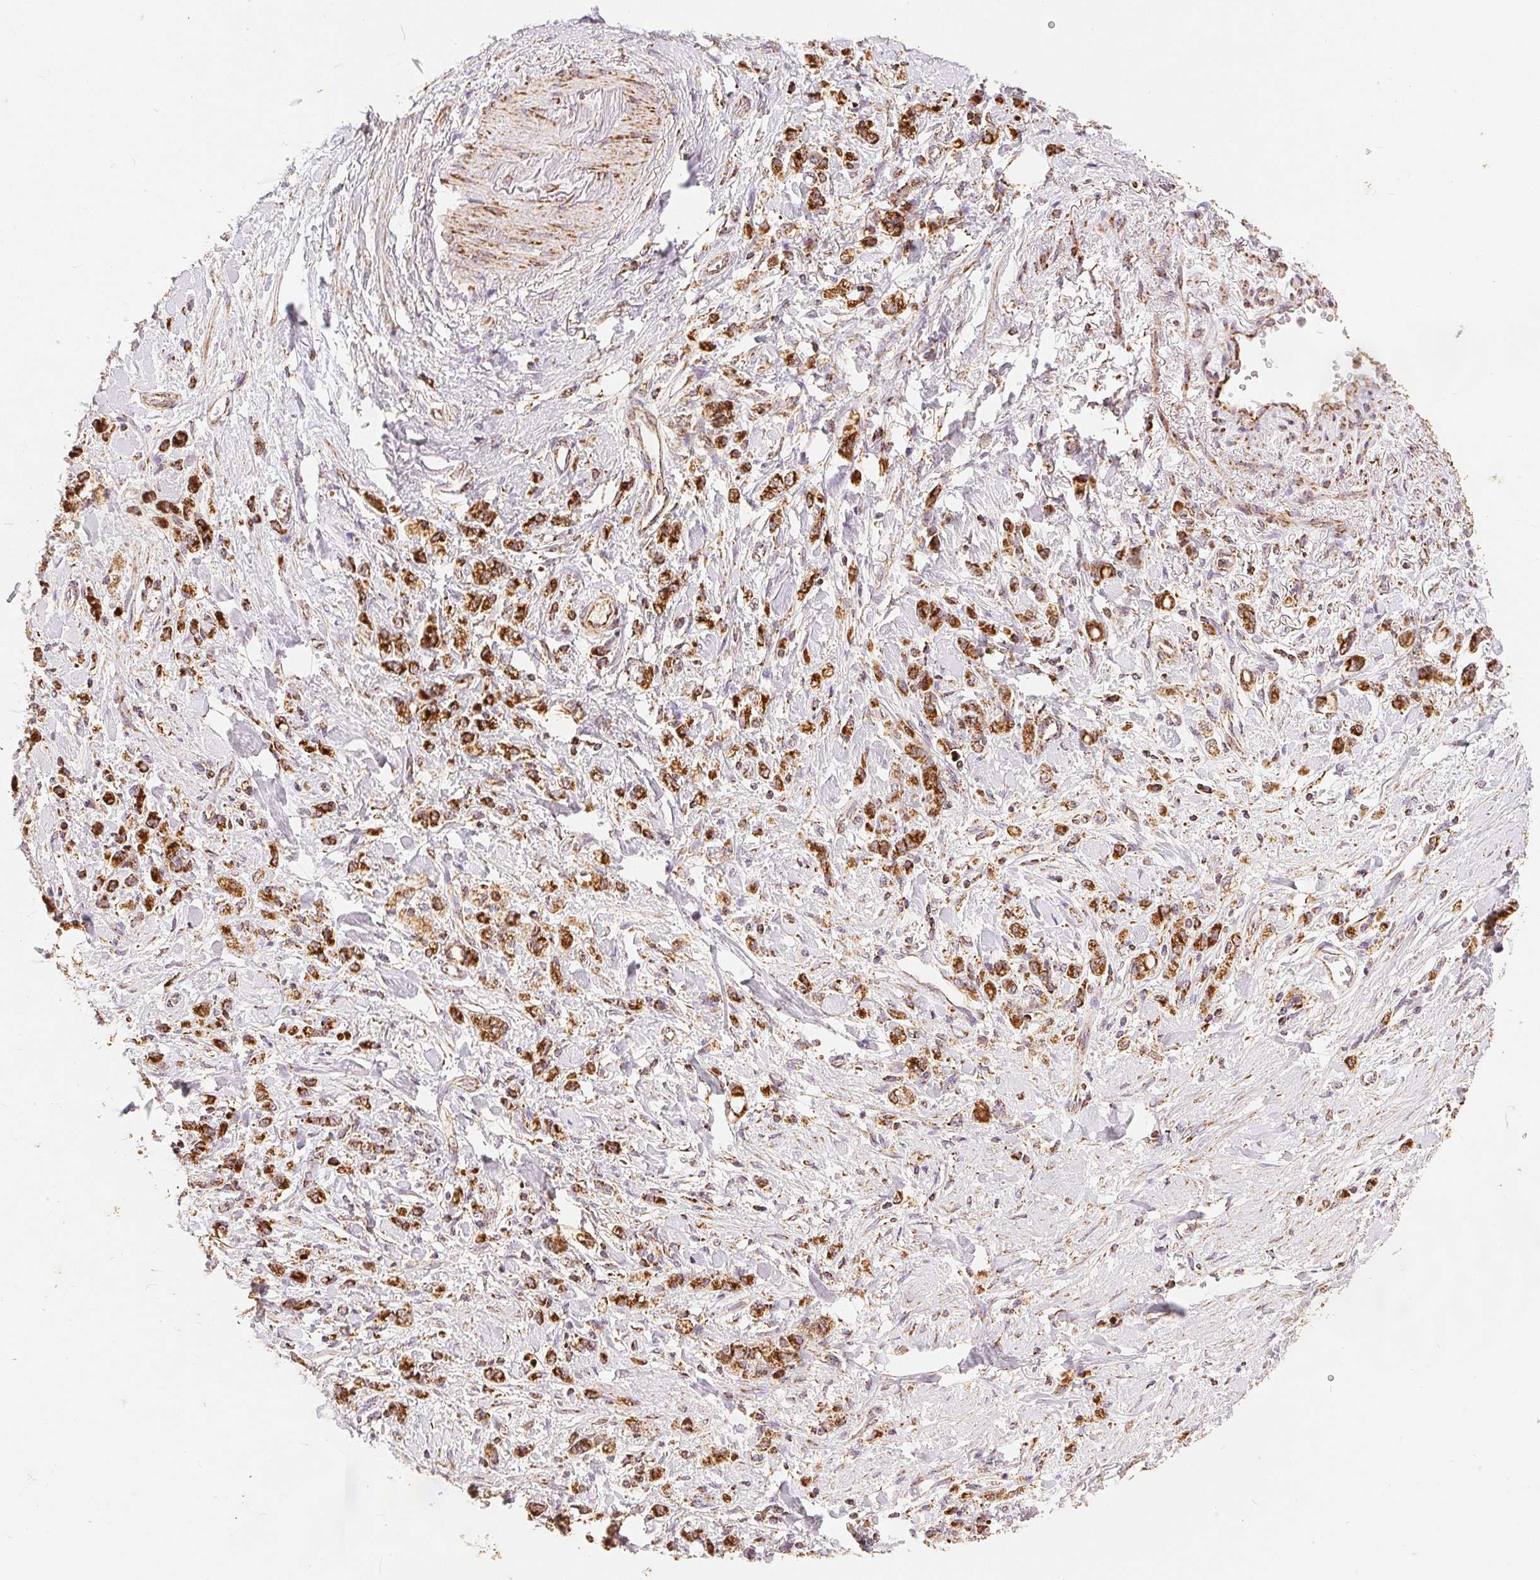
{"staining": {"intensity": "strong", "quantity": ">75%", "location": "cytoplasmic/membranous"}, "tissue": "stomach cancer", "cell_type": "Tumor cells", "image_type": "cancer", "snomed": [{"axis": "morphology", "description": "Adenocarcinoma, NOS"}, {"axis": "topography", "description": "Stomach"}], "caption": "About >75% of tumor cells in stomach cancer exhibit strong cytoplasmic/membranous protein positivity as visualized by brown immunohistochemical staining.", "gene": "SDHB", "patient": {"sex": "male", "age": 77}}